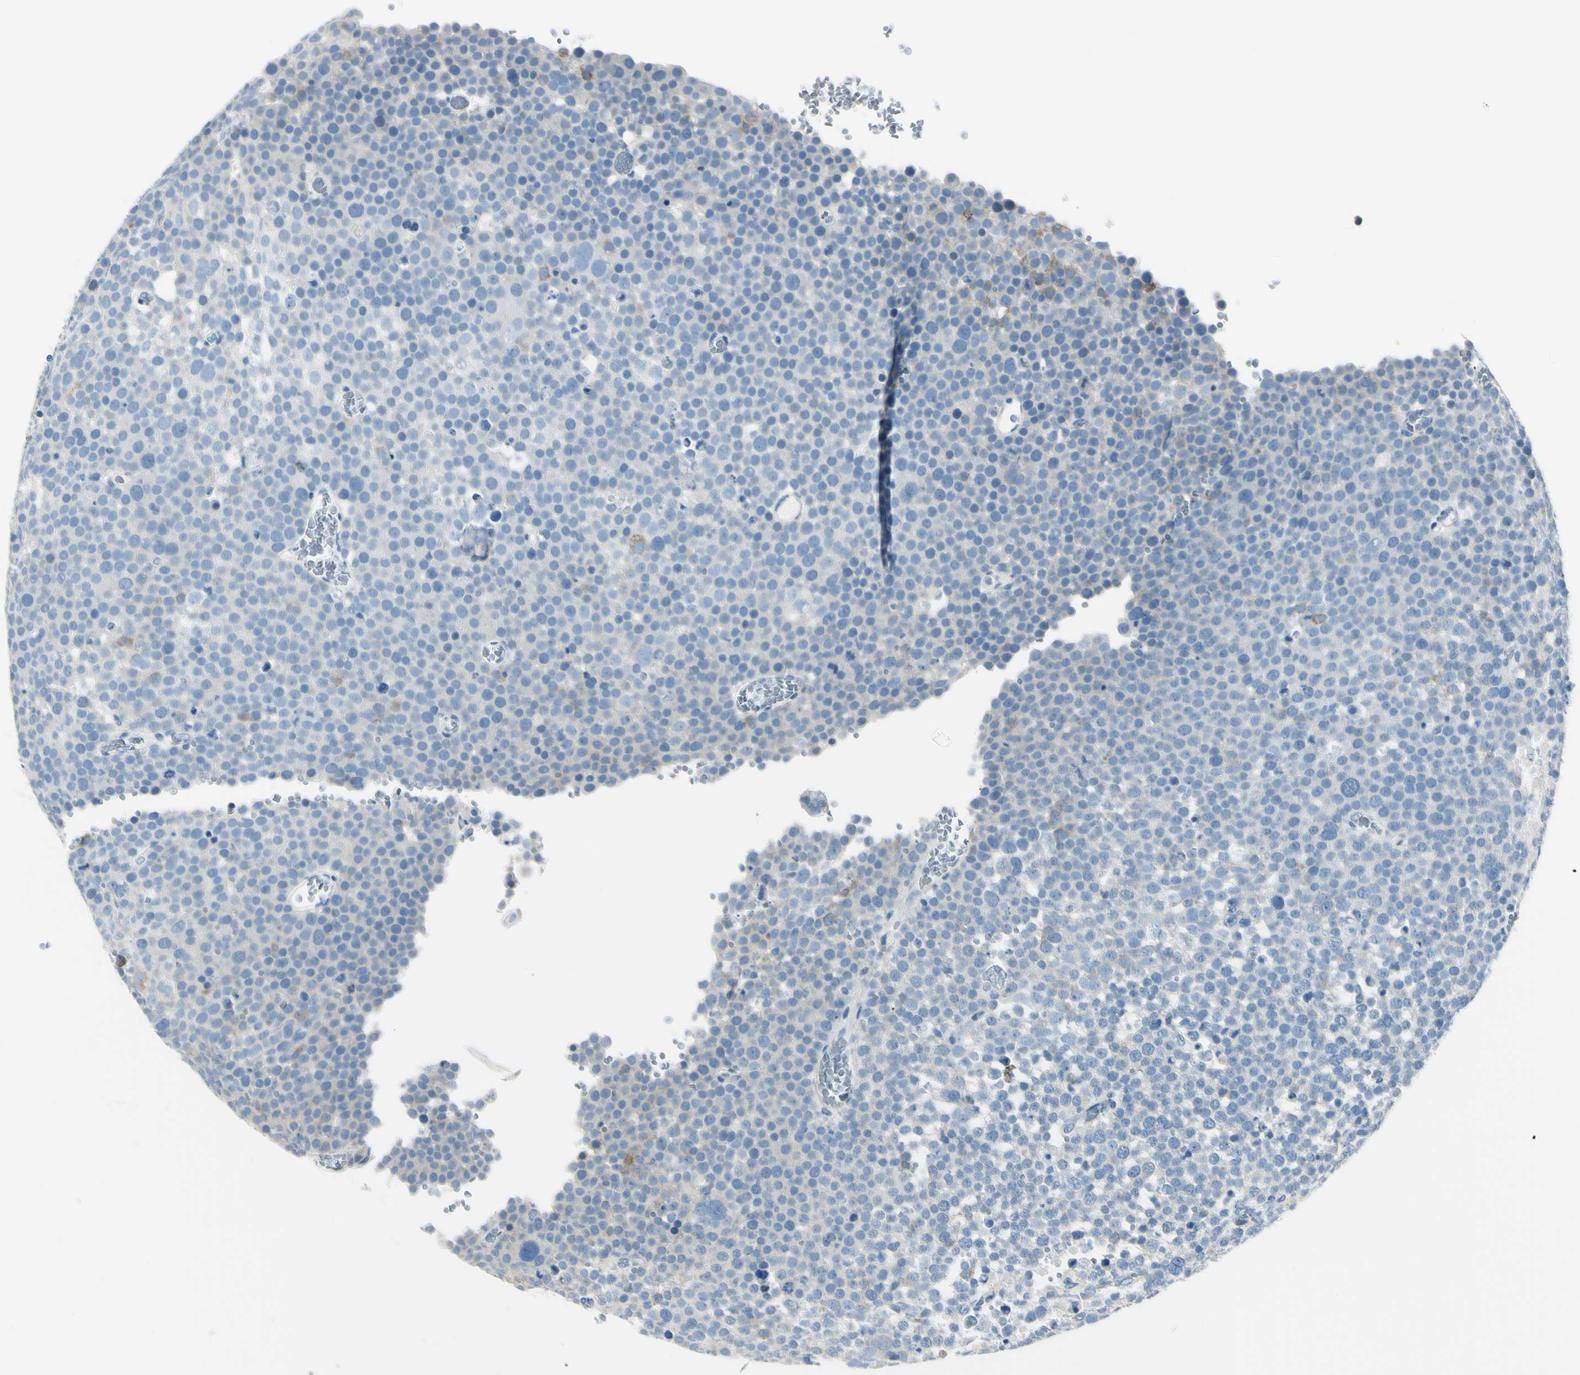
{"staining": {"intensity": "negative", "quantity": "none", "location": "none"}, "tissue": "testis cancer", "cell_type": "Tumor cells", "image_type": "cancer", "snomed": [{"axis": "morphology", "description": "Seminoma, NOS"}, {"axis": "topography", "description": "Testis"}], "caption": "Tumor cells show no significant staining in testis cancer (seminoma).", "gene": "DLG4", "patient": {"sex": "male", "age": 71}}